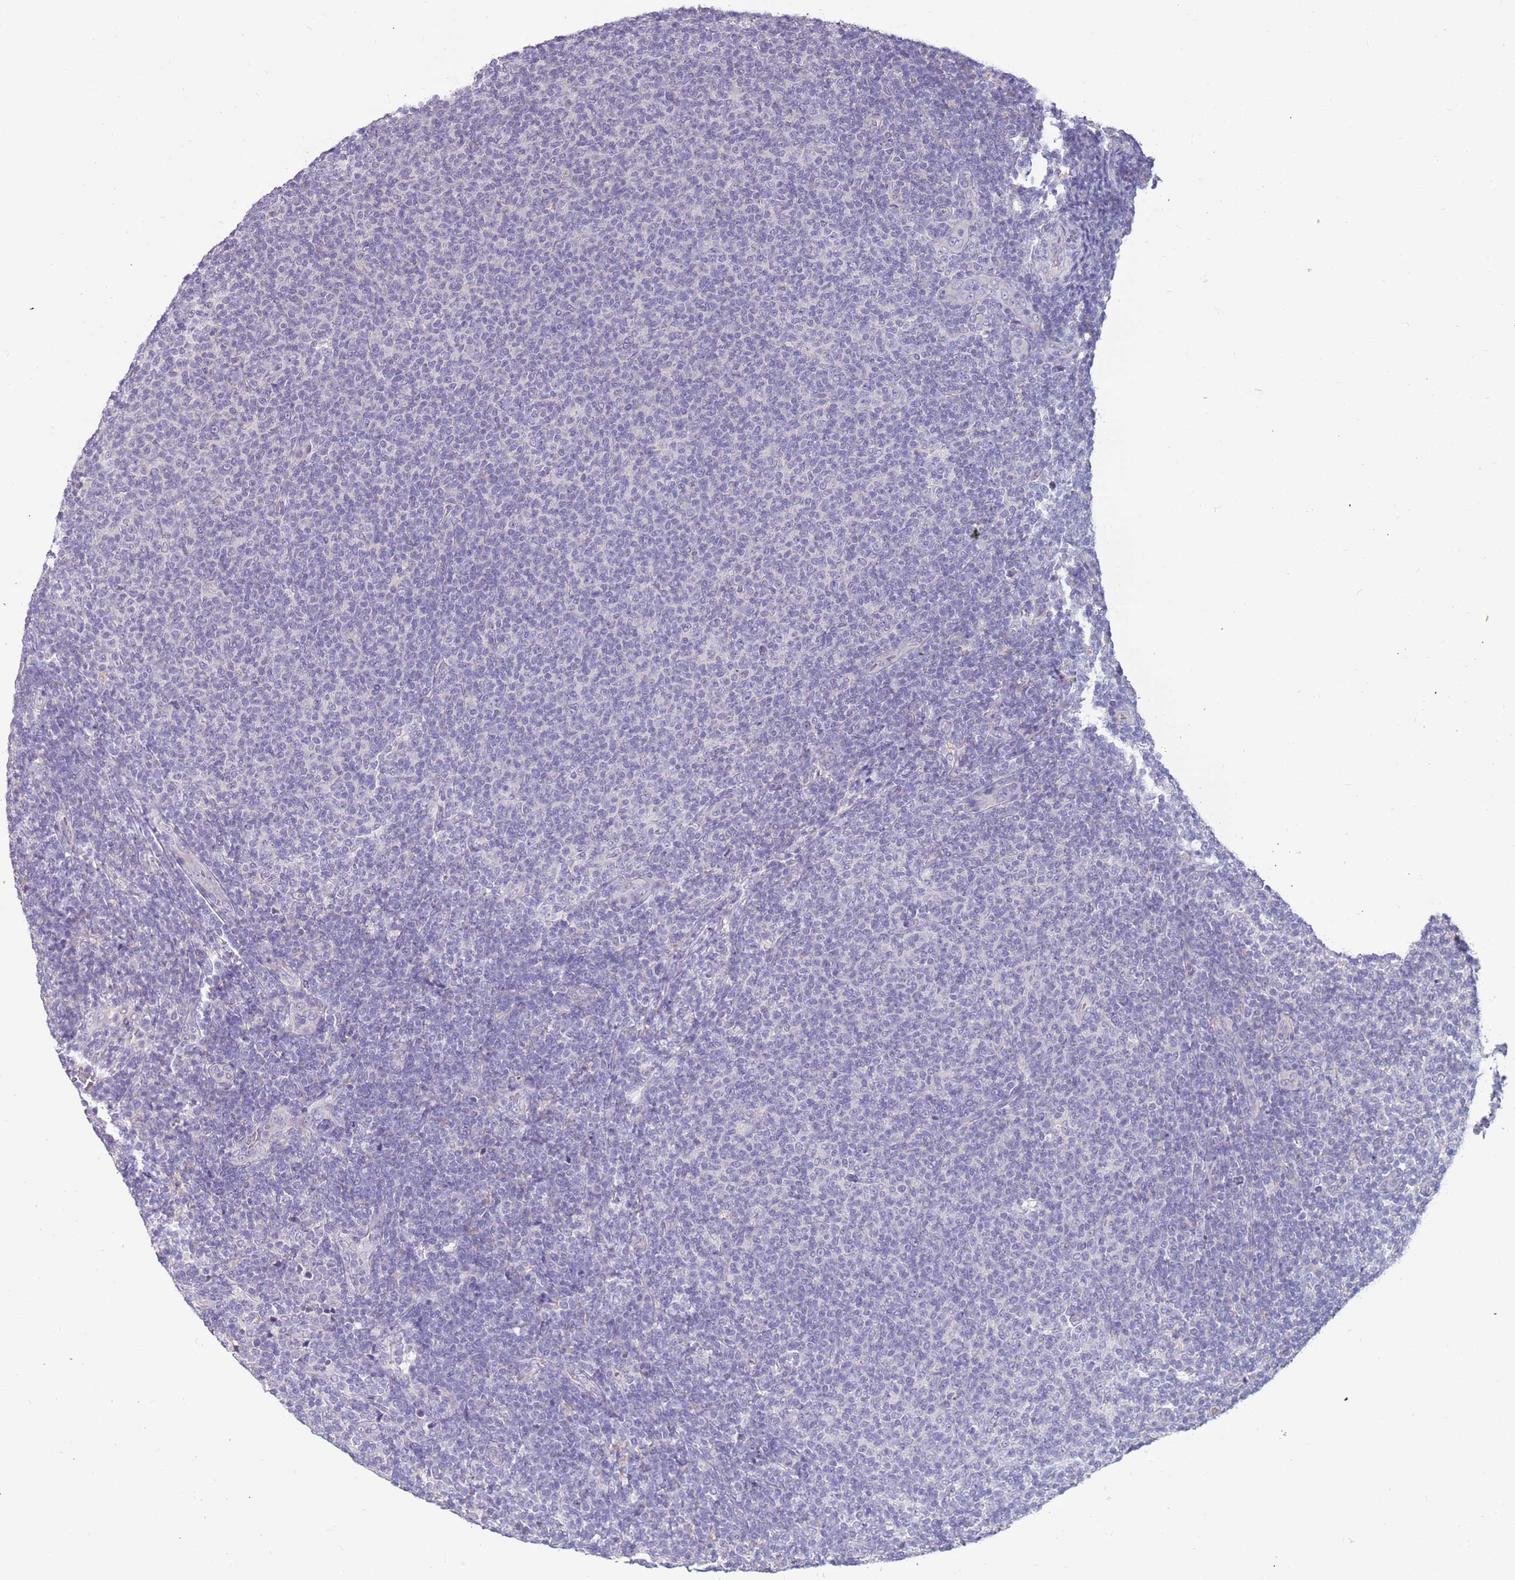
{"staining": {"intensity": "negative", "quantity": "none", "location": "none"}, "tissue": "lymphoma", "cell_type": "Tumor cells", "image_type": "cancer", "snomed": [{"axis": "morphology", "description": "Malignant lymphoma, non-Hodgkin's type, Low grade"}, {"axis": "topography", "description": "Lymph node"}], "caption": "Immunohistochemical staining of lymphoma displays no significant staining in tumor cells.", "gene": "RHCG", "patient": {"sex": "male", "age": 66}}